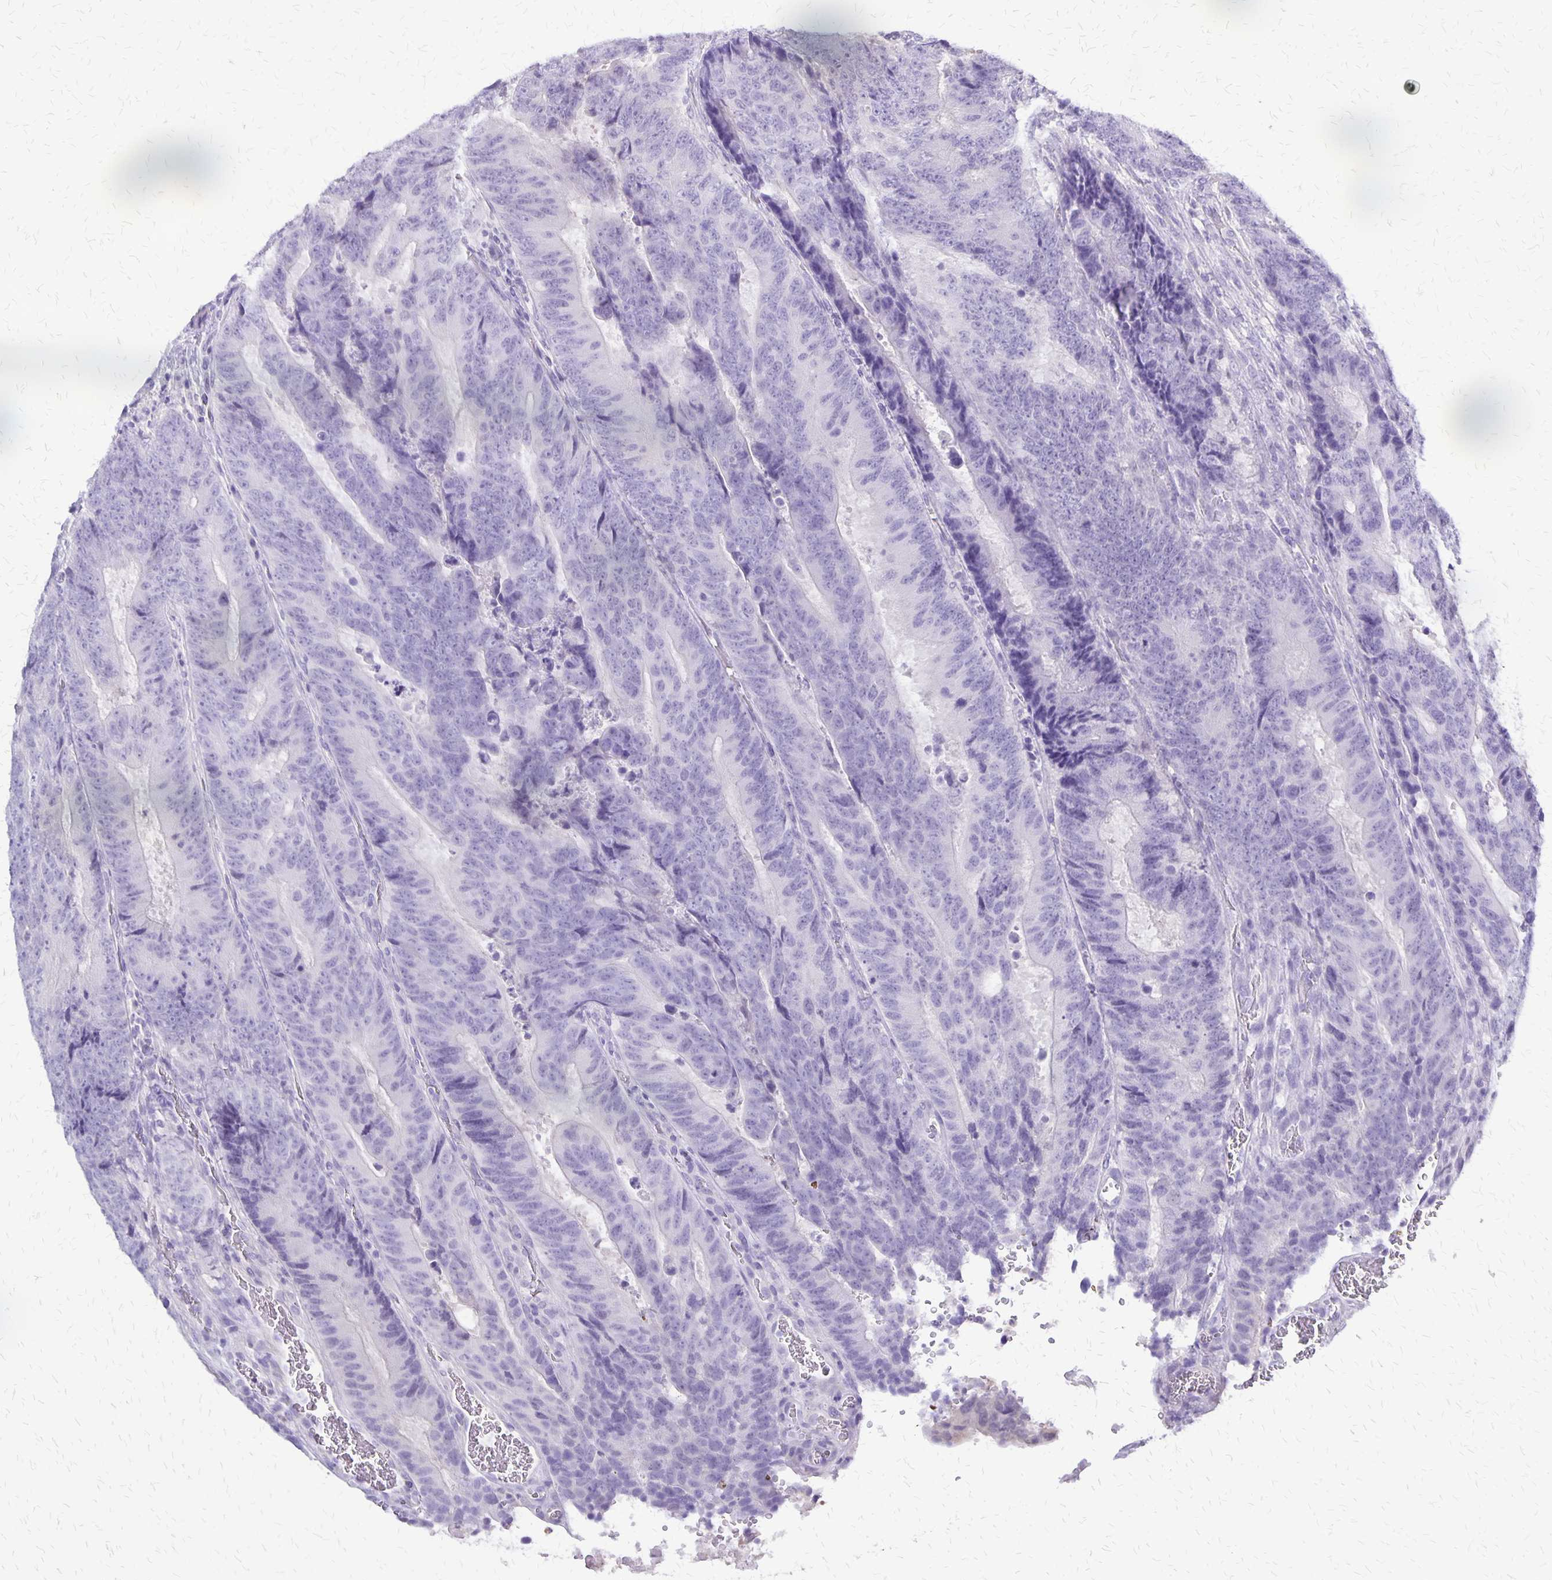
{"staining": {"intensity": "negative", "quantity": "none", "location": "none"}, "tissue": "colorectal cancer", "cell_type": "Tumor cells", "image_type": "cancer", "snomed": [{"axis": "morphology", "description": "Adenocarcinoma, NOS"}, {"axis": "topography", "description": "Colon"}], "caption": "Human colorectal adenocarcinoma stained for a protein using immunohistochemistry (IHC) demonstrates no staining in tumor cells.", "gene": "SI", "patient": {"sex": "female", "age": 48}}